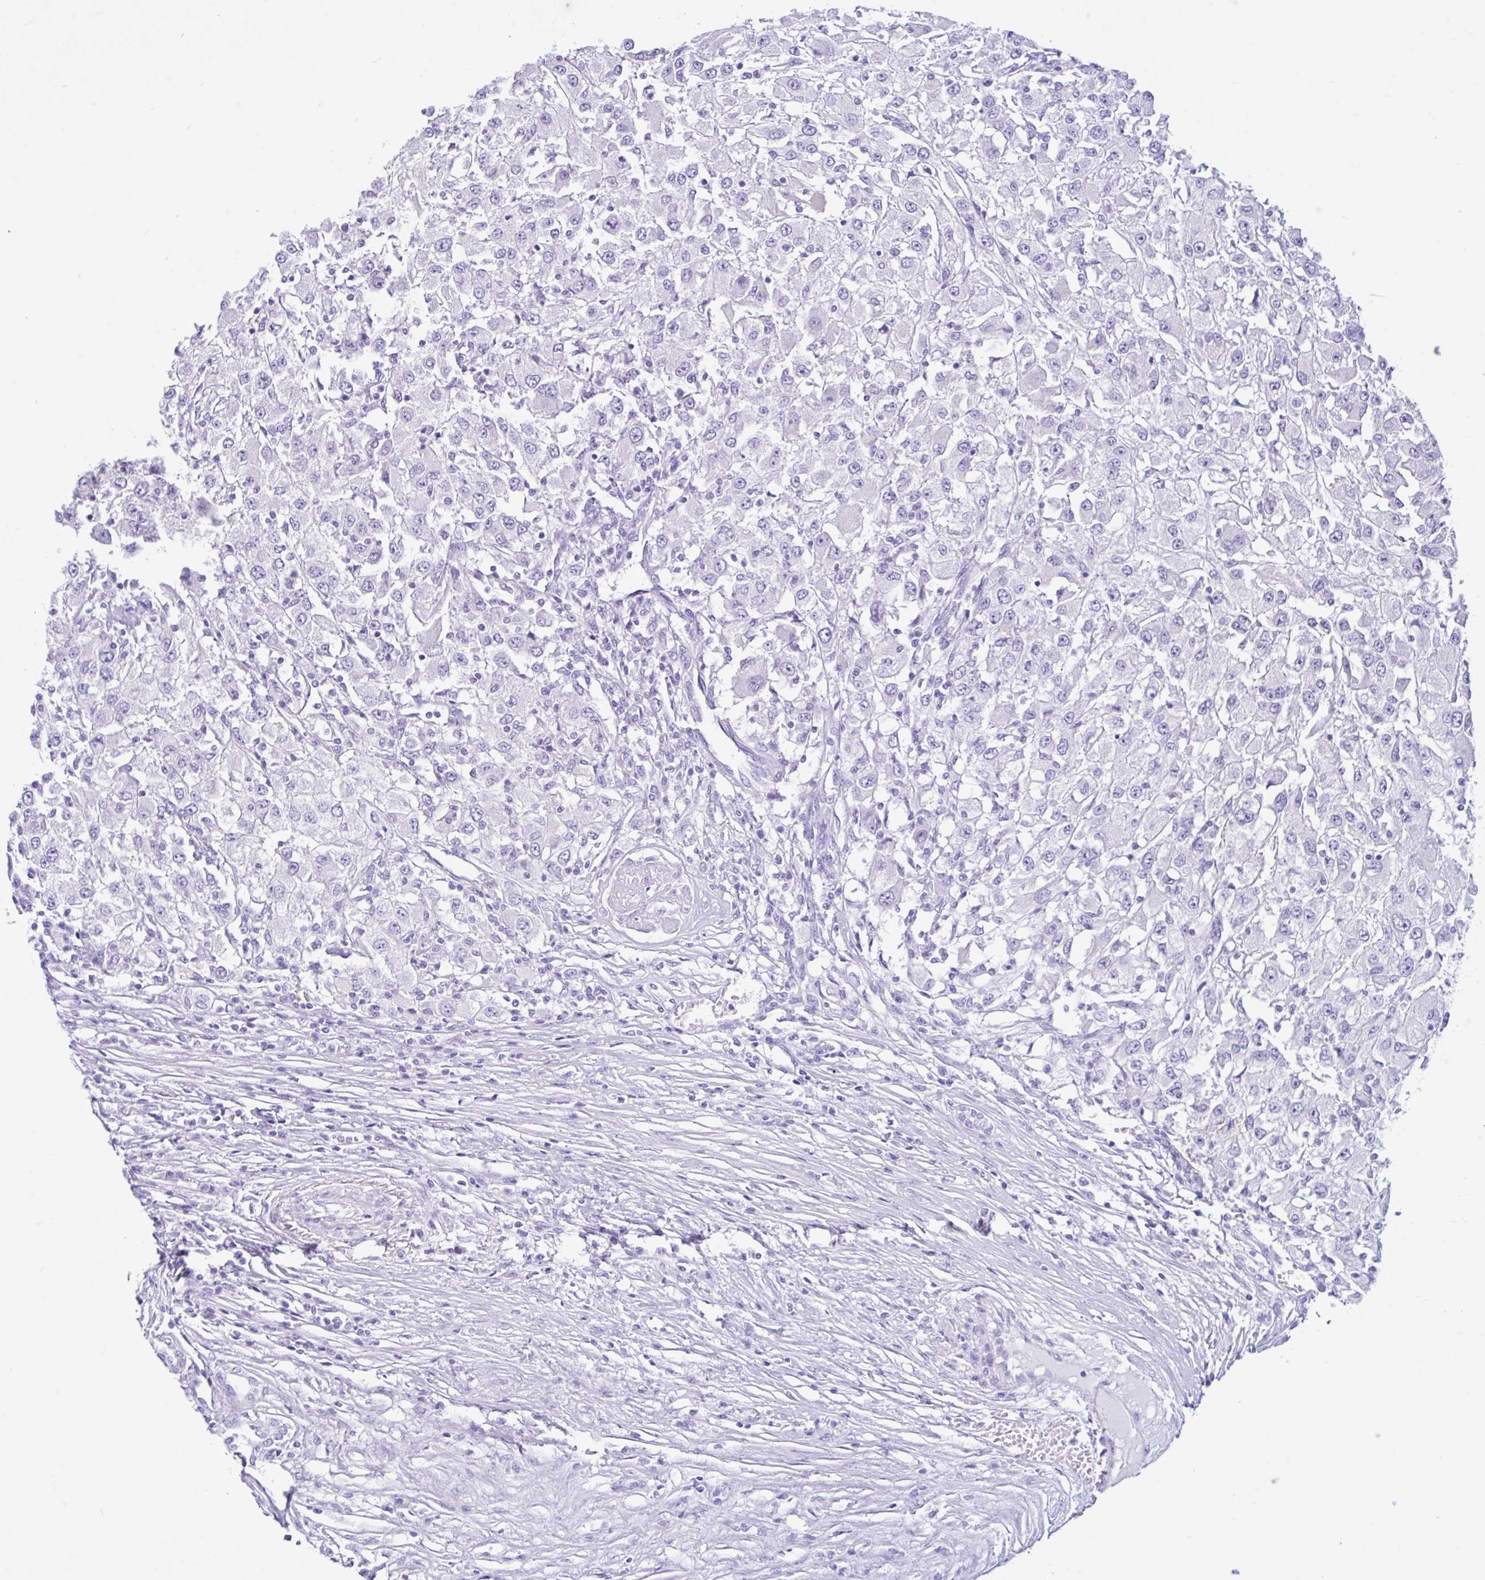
{"staining": {"intensity": "negative", "quantity": "none", "location": "none"}, "tissue": "renal cancer", "cell_type": "Tumor cells", "image_type": "cancer", "snomed": [{"axis": "morphology", "description": "Adenocarcinoma, NOS"}, {"axis": "topography", "description": "Kidney"}], "caption": "Immunohistochemistry (IHC) histopathology image of renal cancer stained for a protein (brown), which displays no staining in tumor cells. (DAB (3,3'-diaminobenzidine) immunohistochemistry (IHC) with hematoxylin counter stain).", "gene": "CYP19A1", "patient": {"sex": "female", "age": 67}}